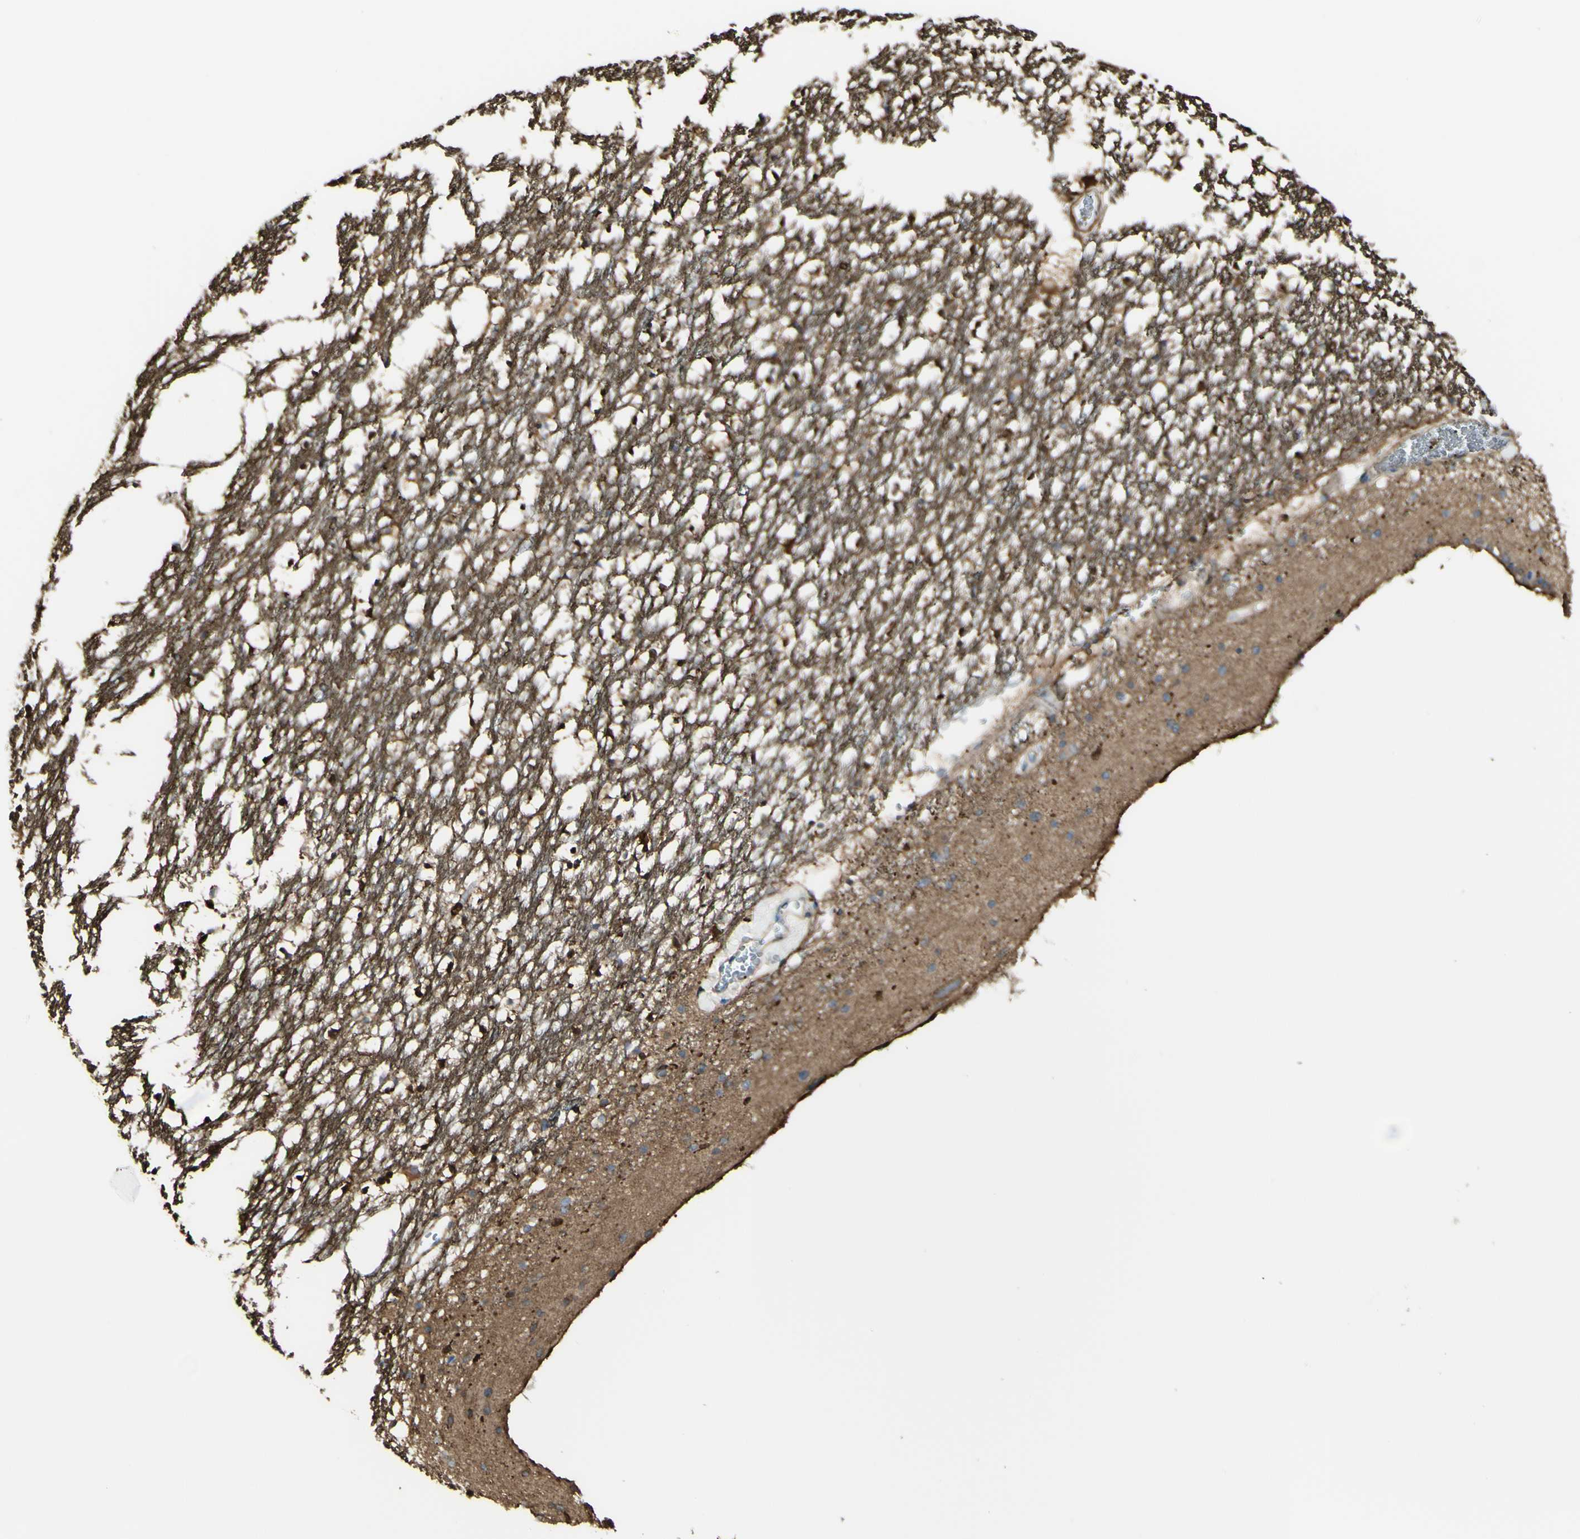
{"staining": {"intensity": "strong", "quantity": "<25%", "location": "cytoplasmic/membranous,nuclear"}, "tissue": "caudate", "cell_type": "Glial cells", "image_type": "normal", "snomed": [{"axis": "morphology", "description": "Normal tissue, NOS"}, {"axis": "topography", "description": "Lateral ventricle wall"}], "caption": "Protein analysis of unremarkable caudate displays strong cytoplasmic/membranous,nuclear expression in approximately <25% of glial cells. Using DAB (3,3'-diaminobenzidine) (brown) and hematoxylin (blue) stains, captured at high magnification using brightfield microscopy.", "gene": "GSN", "patient": {"sex": "male", "age": 45}}